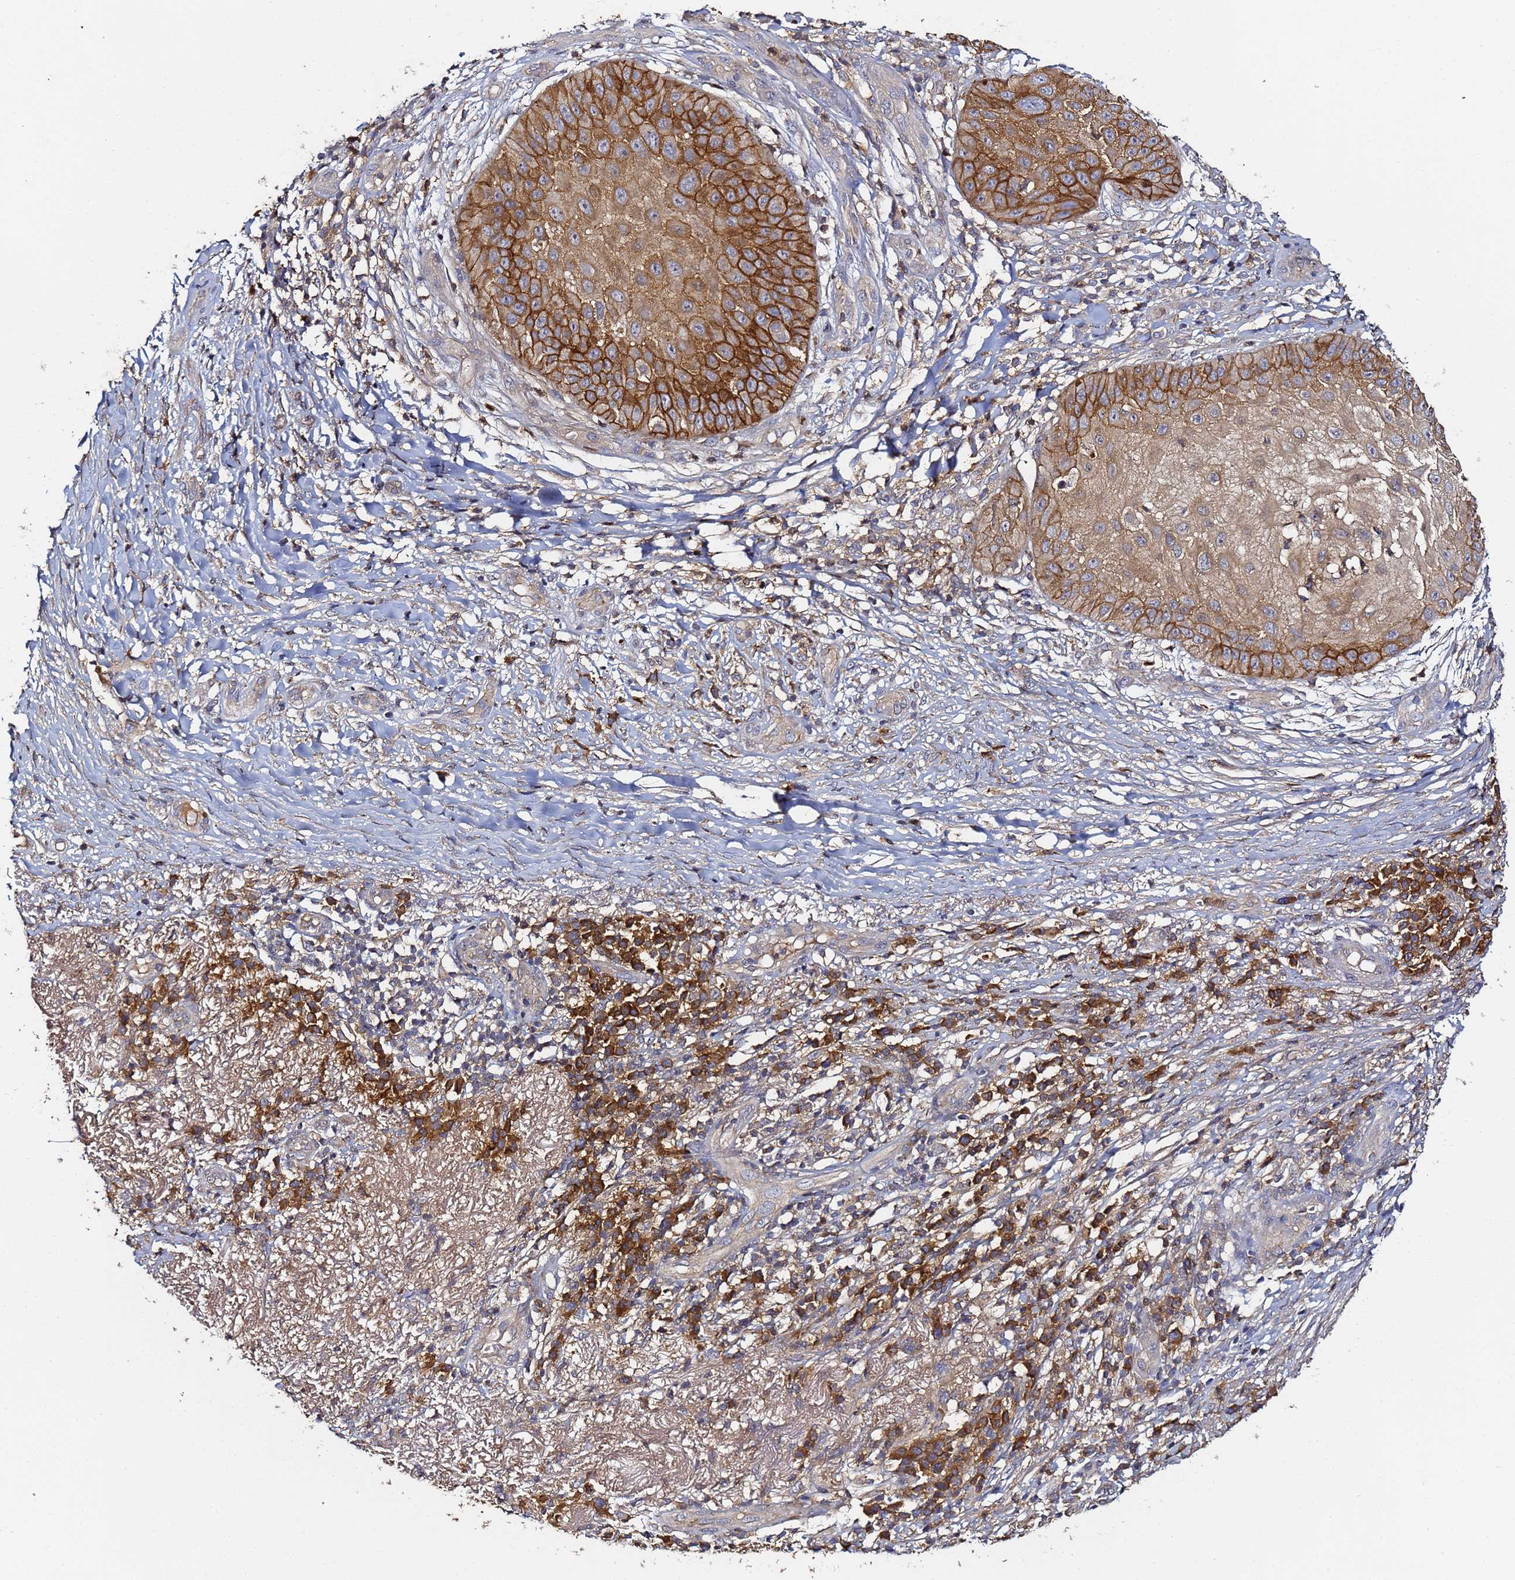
{"staining": {"intensity": "moderate", "quantity": ">75%", "location": "cytoplasmic/membranous"}, "tissue": "skin cancer", "cell_type": "Tumor cells", "image_type": "cancer", "snomed": [{"axis": "morphology", "description": "Squamous cell carcinoma, NOS"}, {"axis": "topography", "description": "Skin"}], "caption": "Human skin cancer (squamous cell carcinoma) stained with a brown dye exhibits moderate cytoplasmic/membranous positive expression in about >75% of tumor cells.", "gene": "LRRC69", "patient": {"sex": "male", "age": 70}}